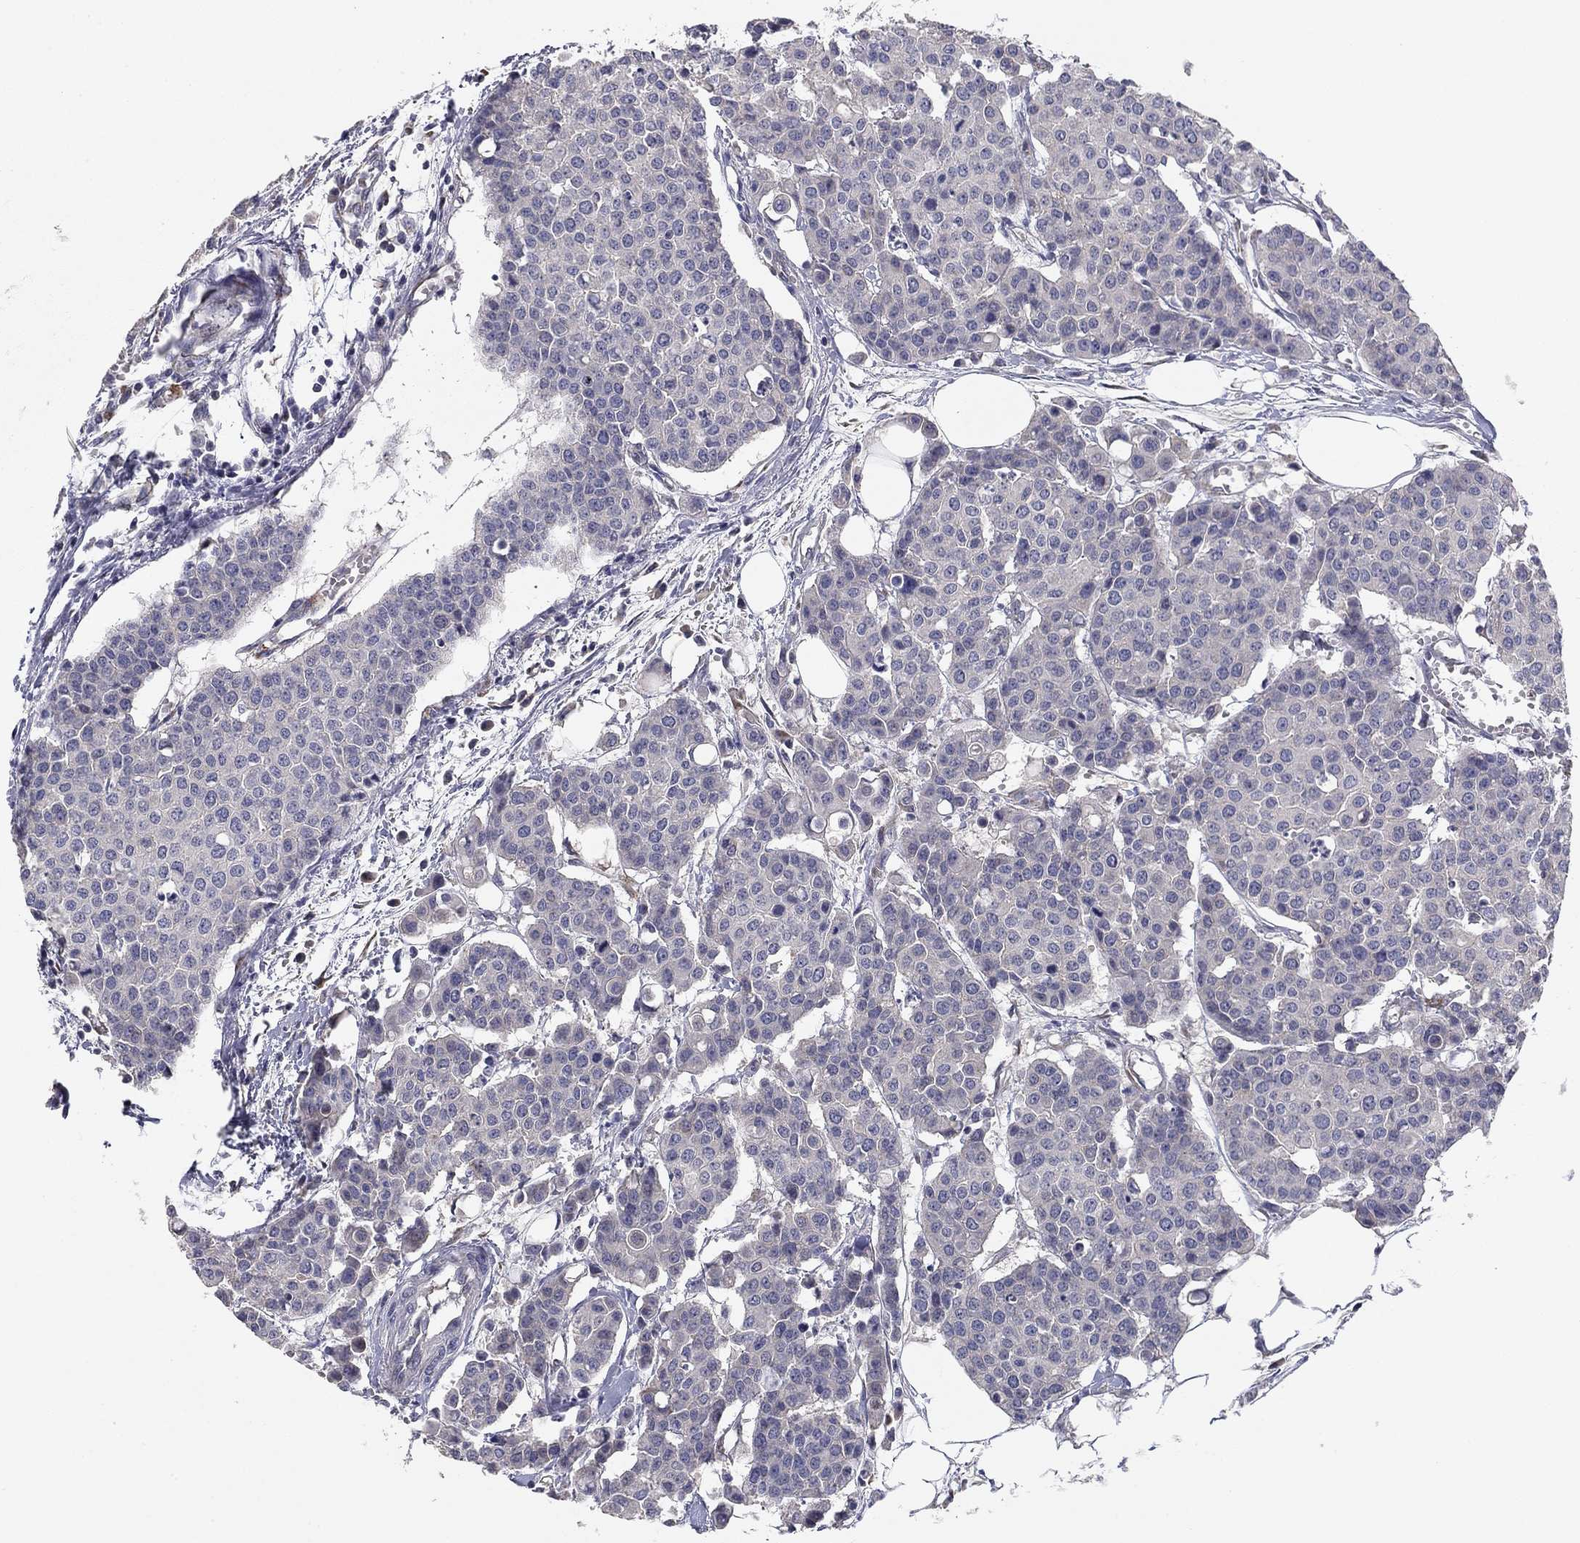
{"staining": {"intensity": "negative", "quantity": "none", "location": "none"}, "tissue": "carcinoid", "cell_type": "Tumor cells", "image_type": "cancer", "snomed": [{"axis": "morphology", "description": "Carcinoid, malignant, NOS"}, {"axis": "topography", "description": "Colon"}], "caption": "IHC image of neoplastic tissue: carcinoid stained with DAB displays no significant protein expression in tumor cells.", "gene": "SEPTIN3", "patient": {"sex": "male", "age": 81}}